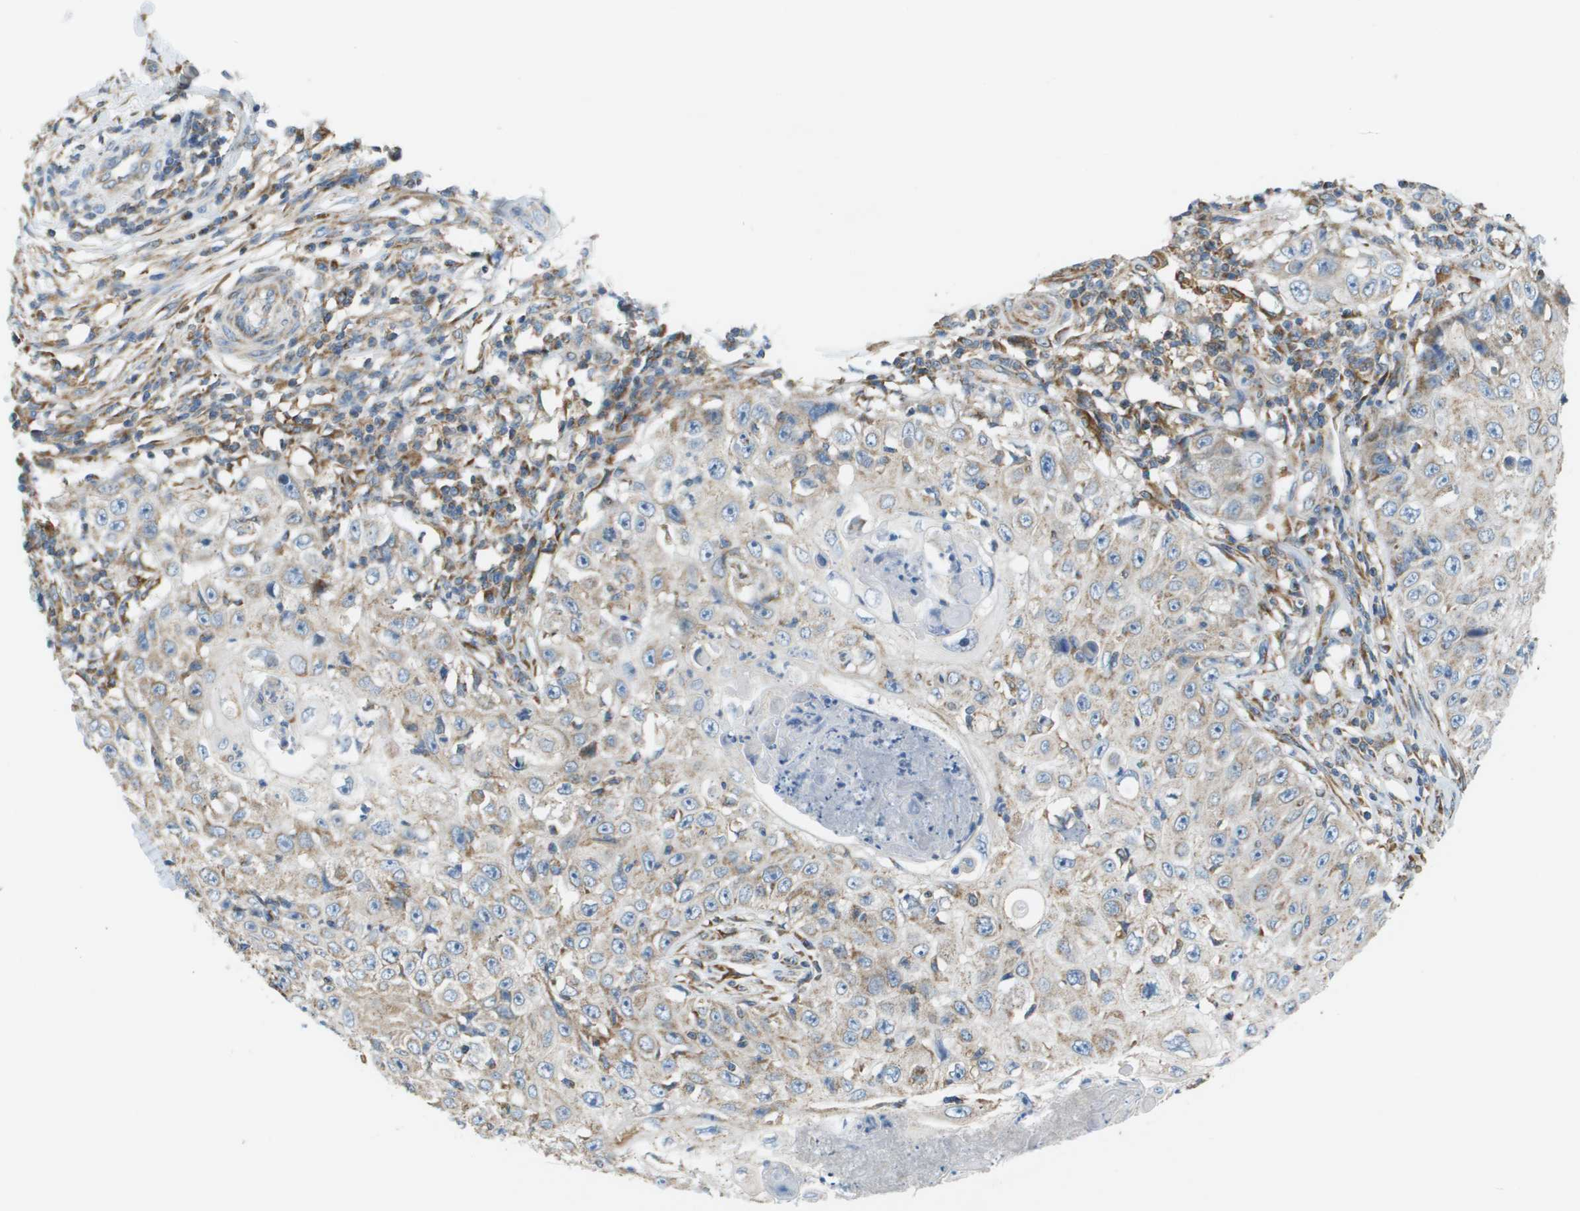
{"staining": {"intensity": "weak", "quantity": ">75%", "location": "cytoplasmic/membranous"}, "tissue": "skin cancer", "cell_type": "Tumor cells", "image_type": "cancer", "snomed": [{"axis": "morphology", "description": "Squamous cell carcinoma, NOS"}, {"axis": "topography", "description": "Skin"}], "caption": "Tumor cells exhibit low levels of weak cytoplasmic/membranous staining in about >75% of cells in human skin cancer (squamous cell carcinoma).", "gene": "TAOK3", "patient": {"sex": "male", "age": 86}}